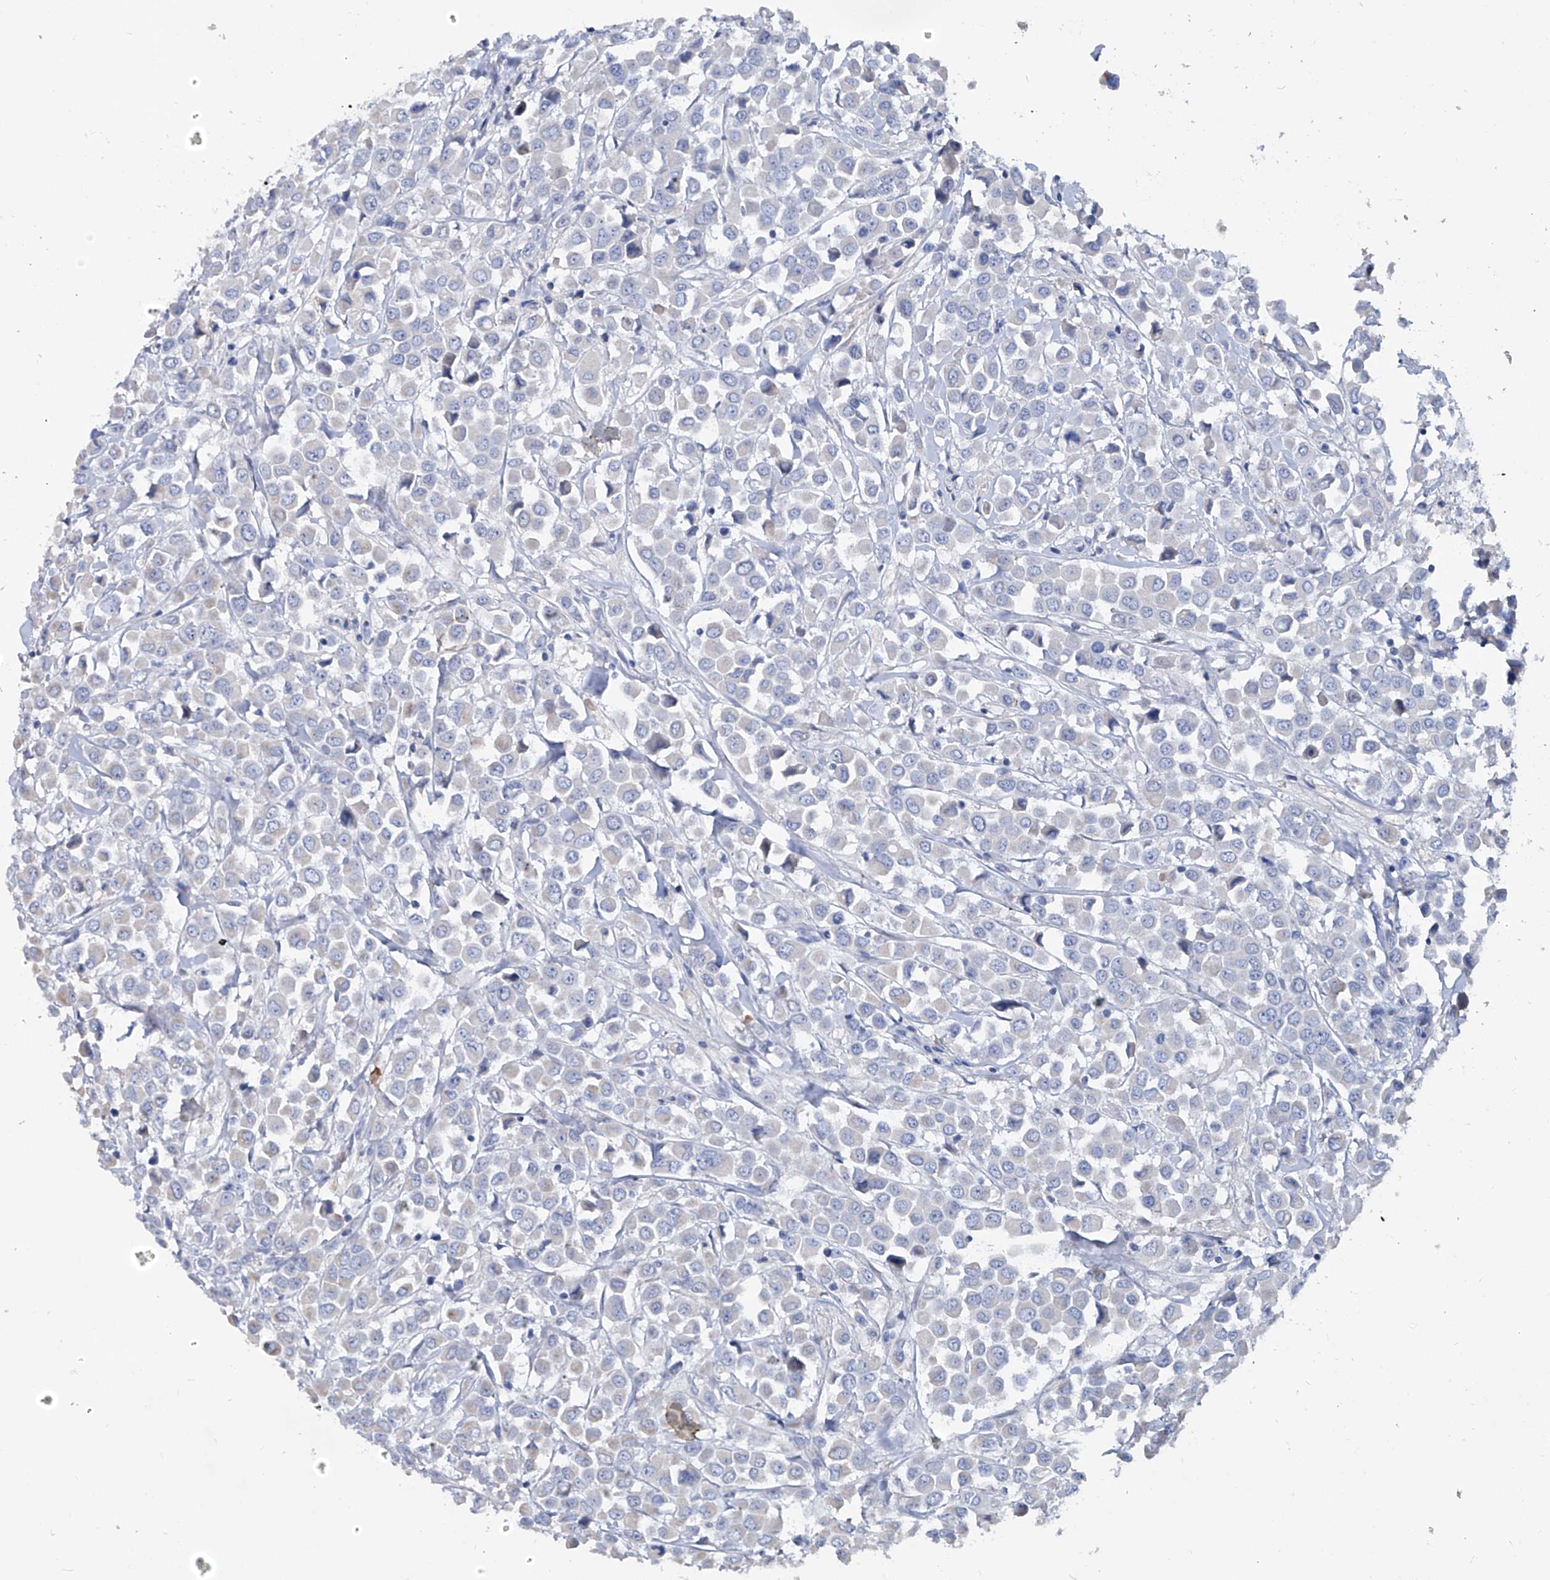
{"staining": {"intensity": "negative", "quantity": "none", "location": "none"}, "tissue": "breast cancer", "cell_type": "Tumor cells", "image_type": "cancer", "snomed": [{"axis": "morphology", "description": "Duct carcinoma"}, {"axis": "topography", "description": "Breast"}], "caption": "Immunohistochemistry of human breast intraductal carcinoma reveals no expression in tumor cells.", "gene": "KLHL17", "patient": {"sex": "female", "age": 61}}